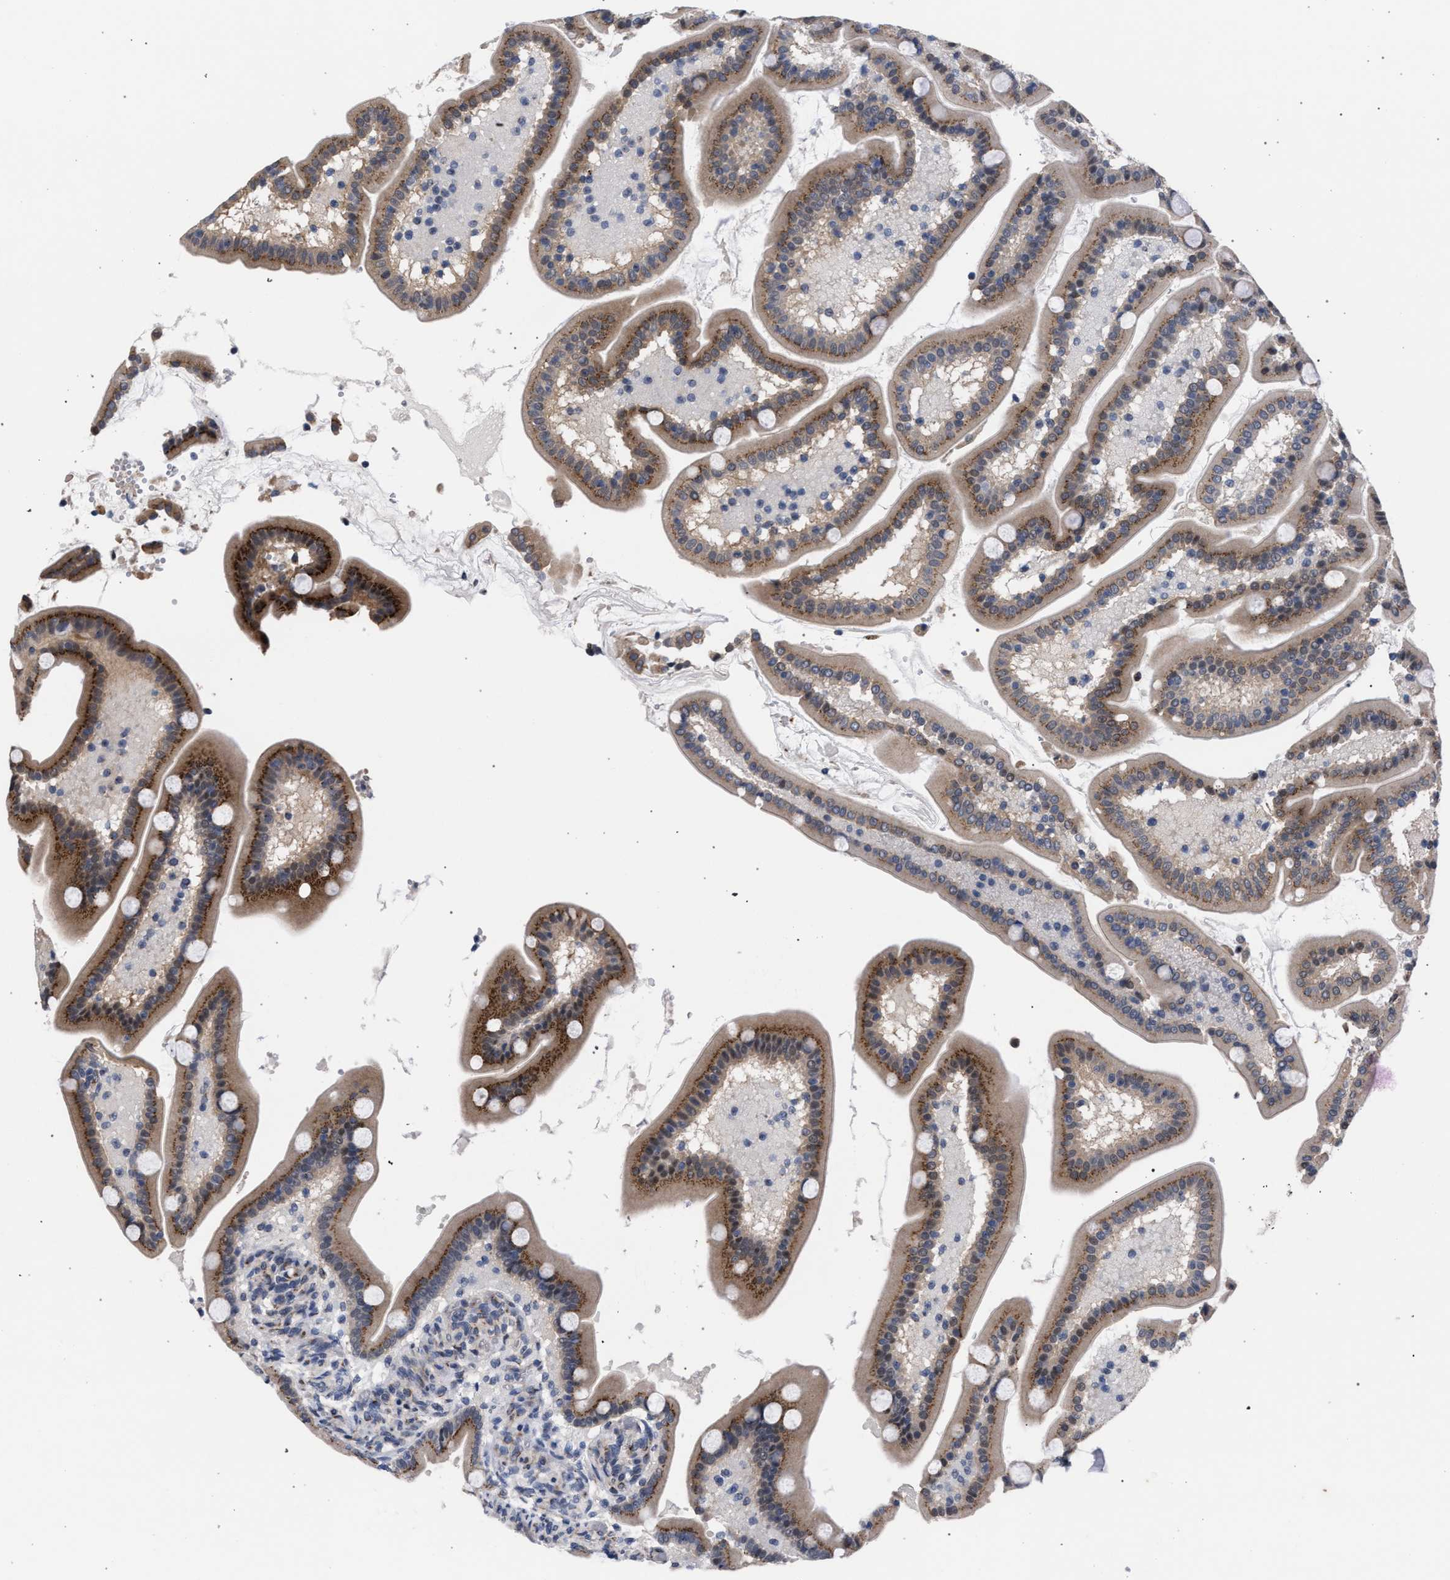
{"staining": {"intensity": "moderate", "quantity": ">75%", "location": "cytoplasmic/membranous"}, "tissue": "duodenum", "cell_type": "Glandular cells", "image_type": "normal", "snomed": [{"axis": "morphology", "description": "Normal tissue, NOS"}, {"axis": "topography", "description": "Duodenum"}], "caption": "Moderate cytoplasmic/membranous positivity for a protein is seen in about >75% of glandular cells of unremarkable duodenum using immunohistochemistry.", "gene": "GOLGA2", "patient": {"sex": "male", "age": 54}}